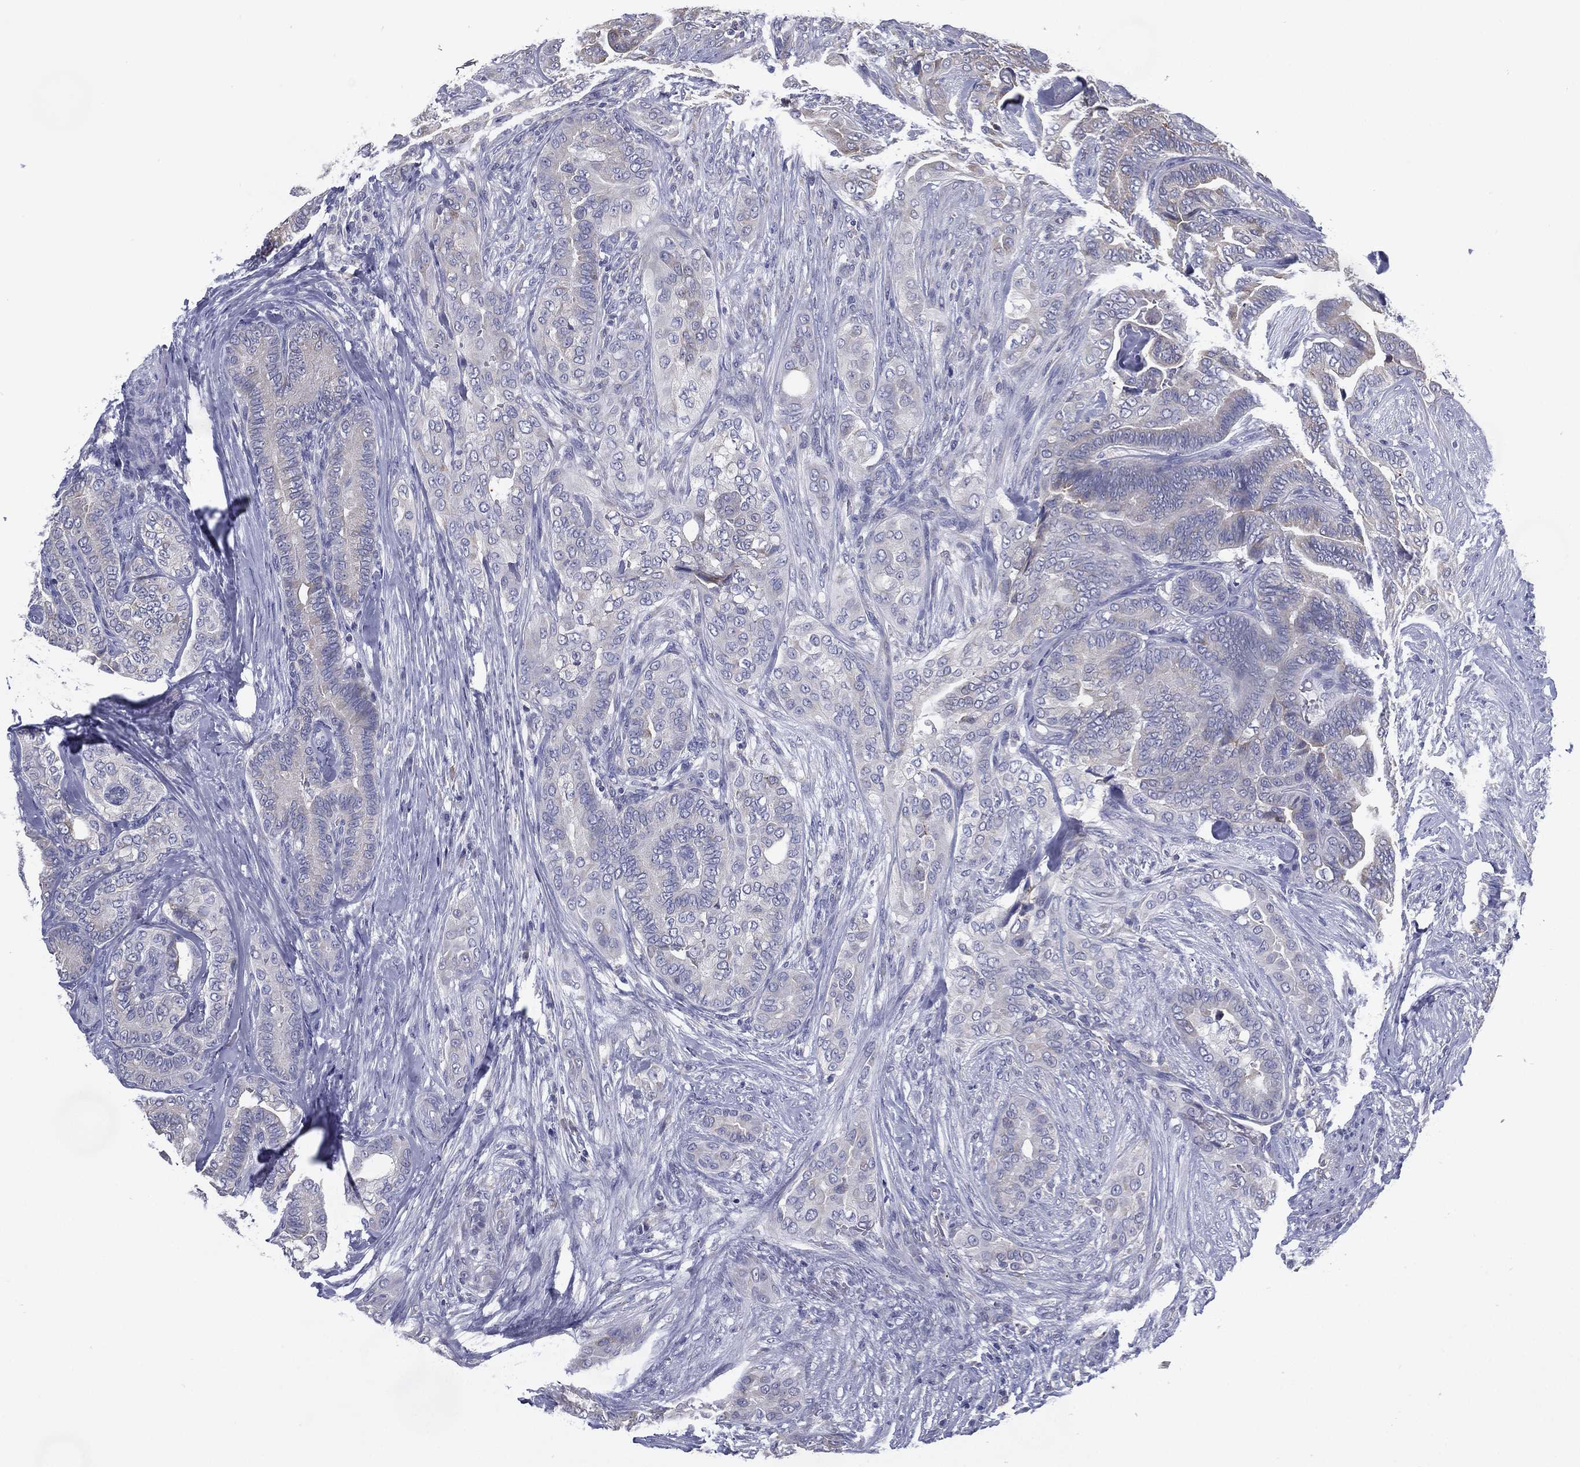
{"staining": {"intensity": "negative", "quantity": "none", "location": "none"}, "tissue": "thyroid cancer", "cell_type": "Tumor cells", "image_type": "cancer", "snomed": [{"axis": "morphology", "description": "Papillary adenocarcinoma, NOS"}, {"axis": "topography", "description": "Thyroid gland"}], "caption": "Immunohistochemistry (IHC) image of neoplastic tissue: human thyroid papillary adenocarcinoma stained with DAB exhibits no significant protein staining in tumor cells. The staining is performed using DAB (3,3'-diaminobenzidine) brown chromogen with nuclei counter-stained in using hematoxylin.", "gene": "C19orf18", "patient": {"sex": "male", "age": 61}}